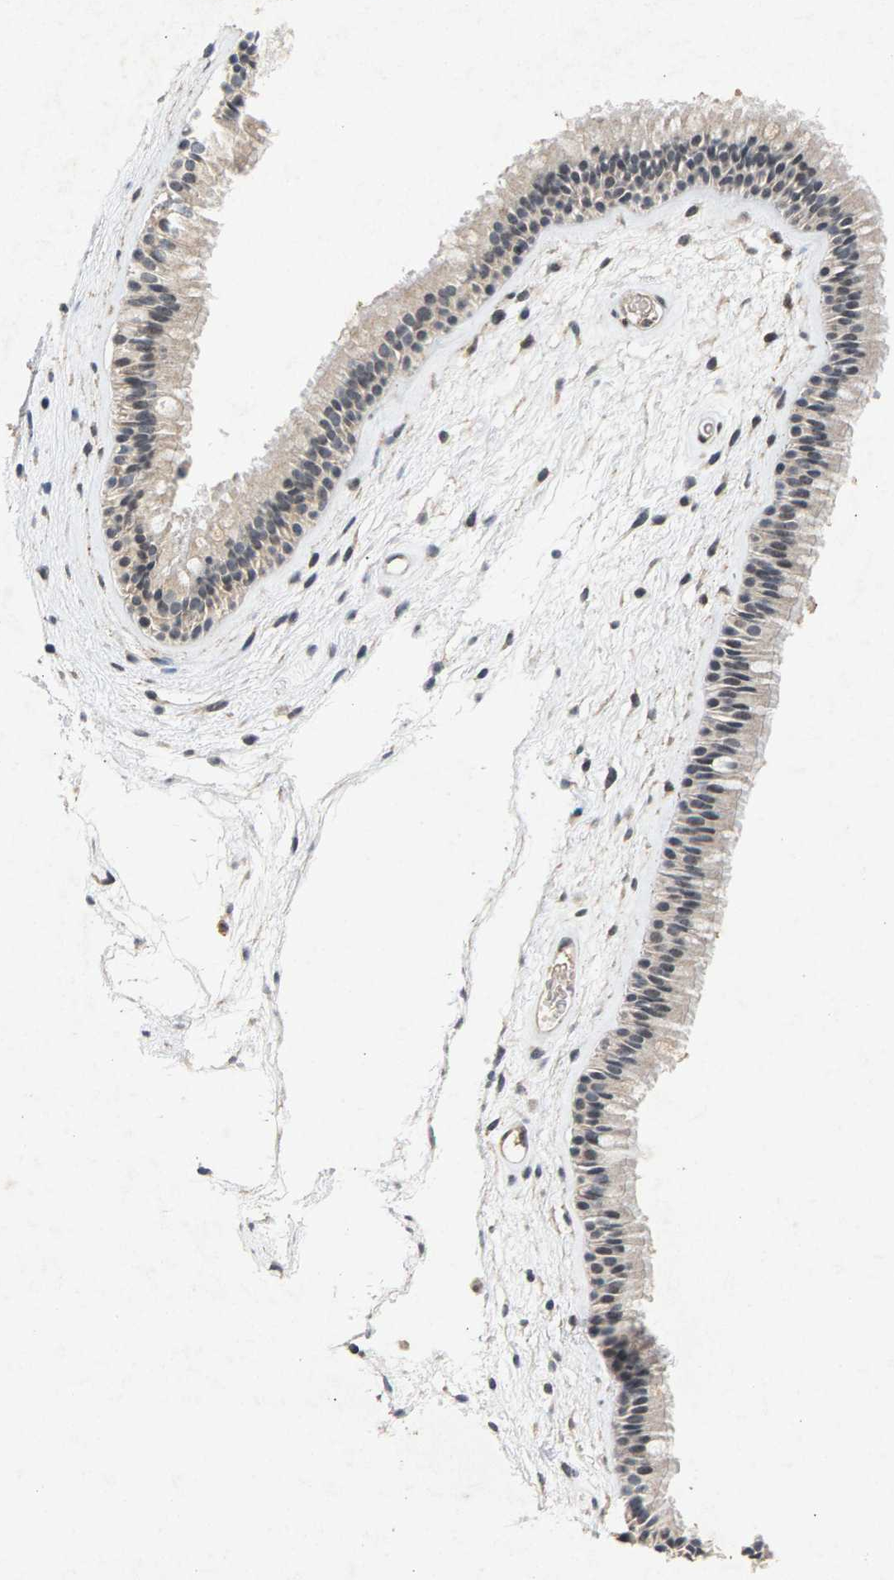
{"staining": {"intensity": "strong", "quantity": "25%-75%", "location": "cytoplasmic/membranous"}, "tissue": "nasopharynx", "cell_type": "Respiratory epithelial cells", "image_type": "normal", "snomed": [{"axis": "morphology", "description": "Normal tissue, NOS"}, {"axis": "morphology", "description": "Inflammation, NOS"}, {"axis": "topography", "description": "Nasopharynx"}], "caption": "Protein analysis of unremarkable nasopharynx reveals strong cytoplasmic/membranous expression in approximately 25%-75% of respiratory epithelial cells. Using DAB (brown) and hematoxylin (blue) stains, captured at high magnification using brightfield microscopy.", "gene": "ZPR1", "patient": {"sex": "male", "age": 48}}